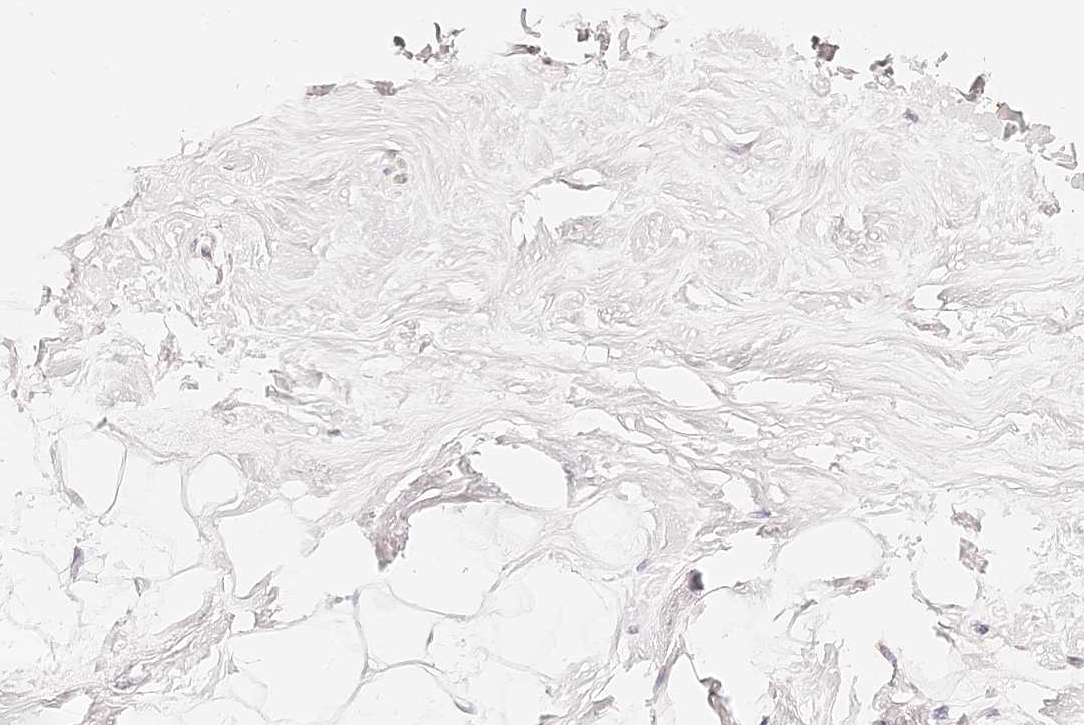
{"staining": {"intensity": "negative", "quantity": "none", "location": "none"}, "tissue": "breast", "cell_type": "Adipocytes", "image_type": "normal", "snomed": [{"axis": "morphology", "description": "Normal tissue, NOS"}, {"axis": "topography", "description": "Breast"}], "caption": "This is a image of immunohistochemistry (IHC) staining of normal breast, which shows no positivity in adipocytes.", "gene": "TRIM45", "patient": {"sex": "female", "age": 26}}